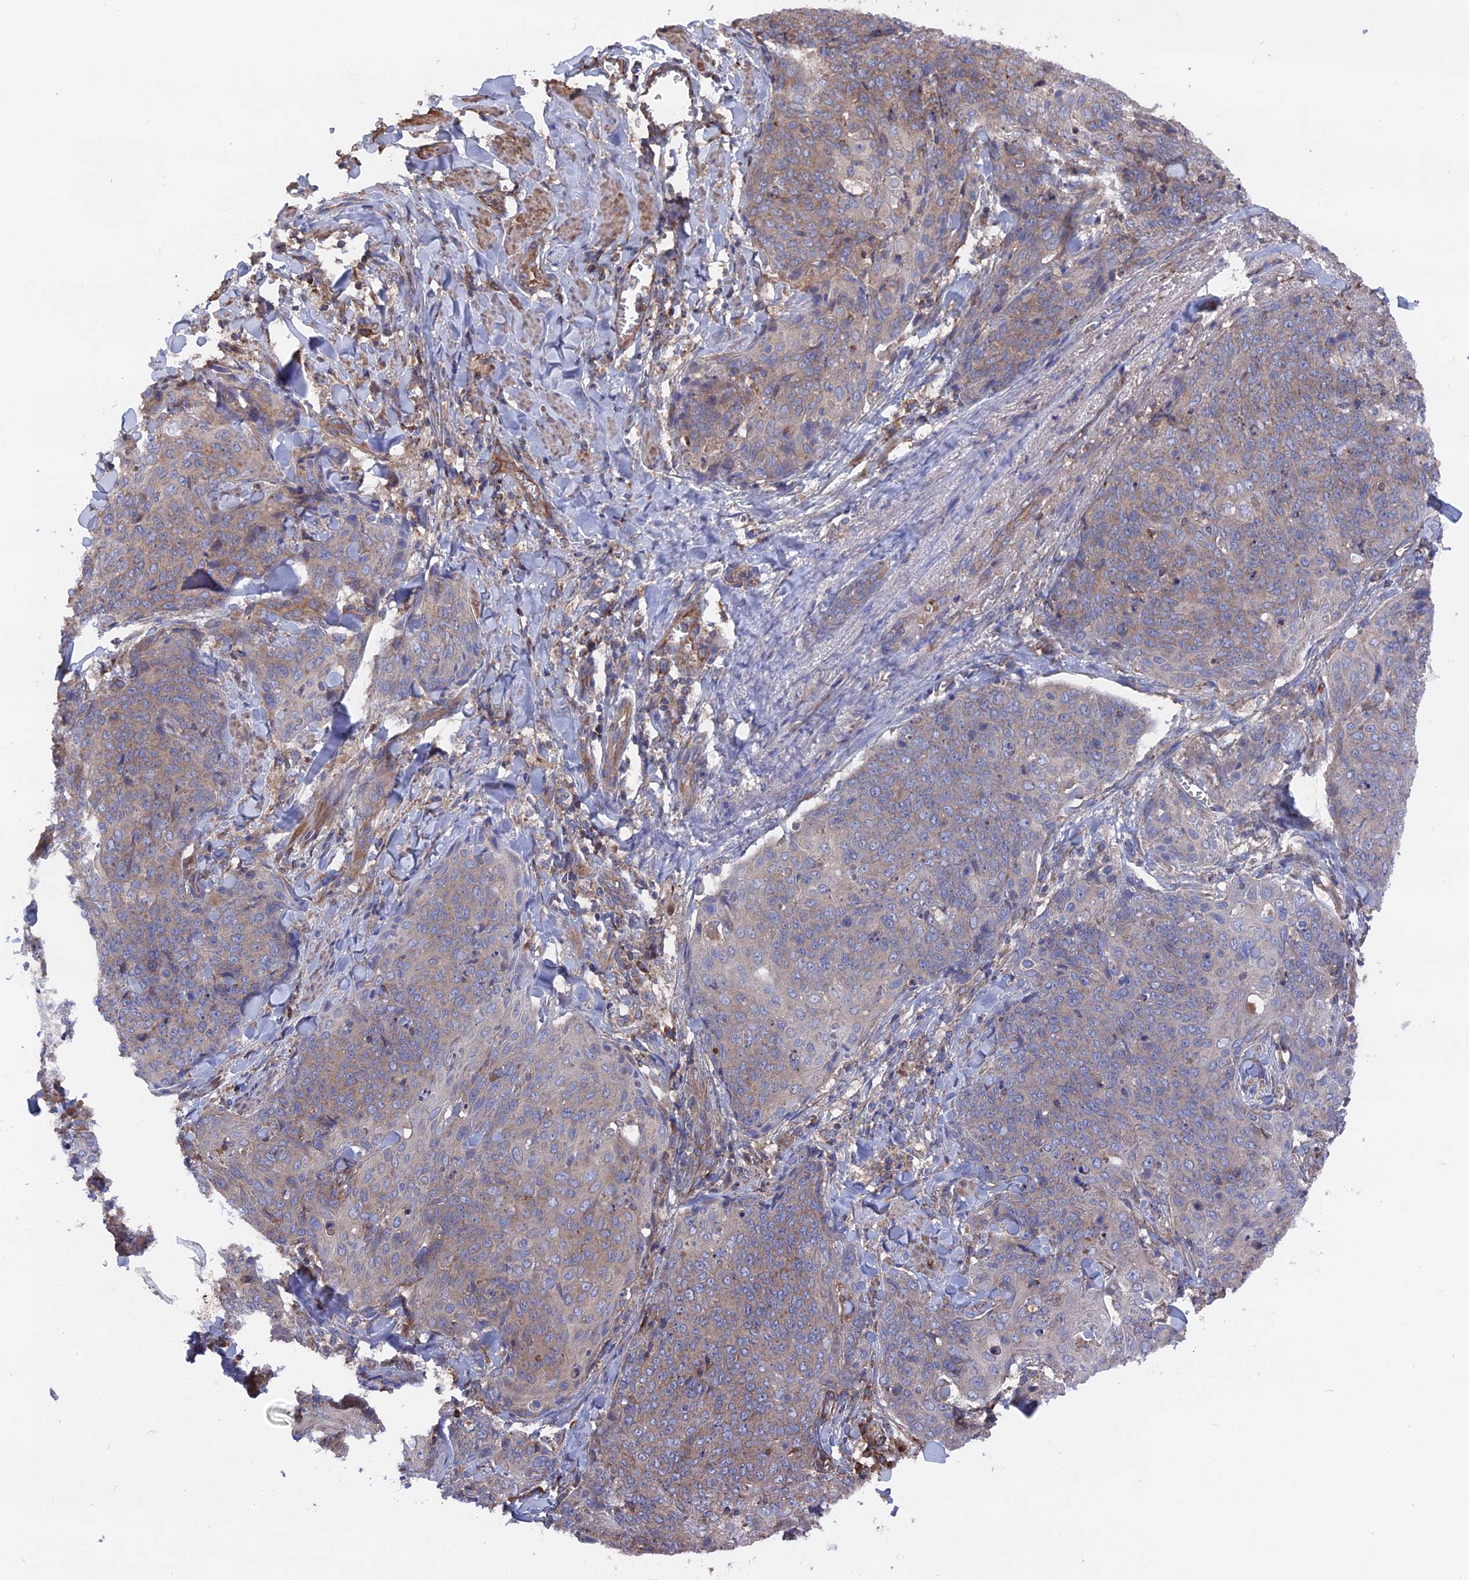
{"staining": {"intensity": "weak", "quantity": "25%-75%", "location": "cytoplasmic/membranous"}, "tissue": "skin cancer", "cell_type": "Tumor cells", "image_type": "cancer", "snomed": [{"axis": "morphology", "description": "Squamous cell carcinoma, NOS"}, {"axis": "topography", "description": "Skin"}, {"axis": "topography", "description": "Vulva"}], "caption": "An IHC image of tumor tissue is shown. Protein staining in brown shows weak cytoplasmic/membranous positivity in skin squamous cell carcinoma within tumor cells.", "gene": "TELO2", "patient": {"sex": "female", "age": 85}}